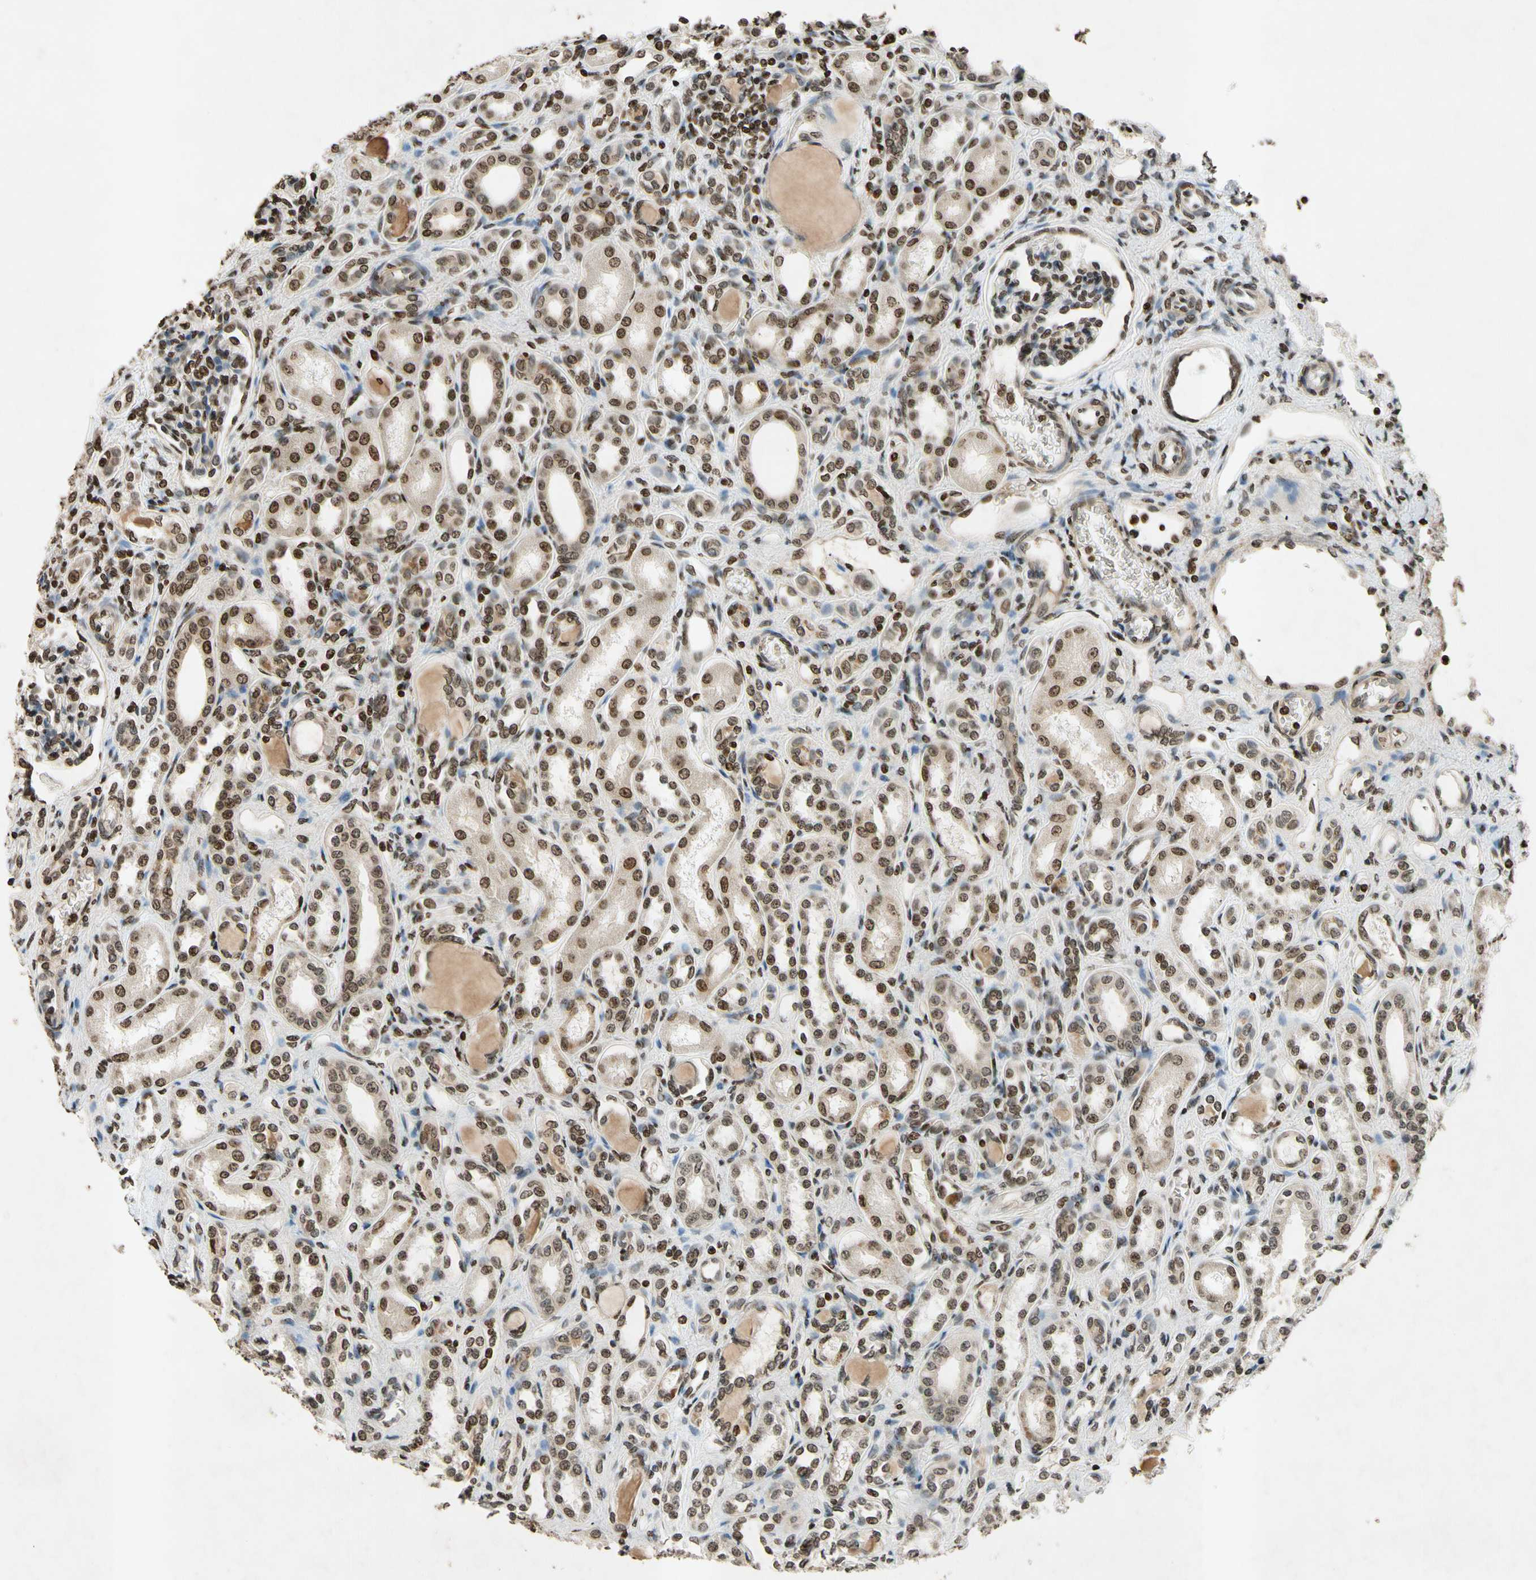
{"staining": {"intensity": "strong", "quantity": "<25%", "location": "nuclear"}, "tissue": "kidney", "cell_type": "Cells in glomeruli", "image_type": "normal", "snomed": [{"axis": "morphology", "description": "Normal tissue, NOS"}, {"axis": "topography", "description": "Kidney"}], "caption": "Immunohistochemistry of unremarkable human kidney exhibits medium levels of strong nuclear positivity in about <25% of cells in glomeruli.", "gene": "HOXB3", "patient": {"sex": "male", "age": 7}}